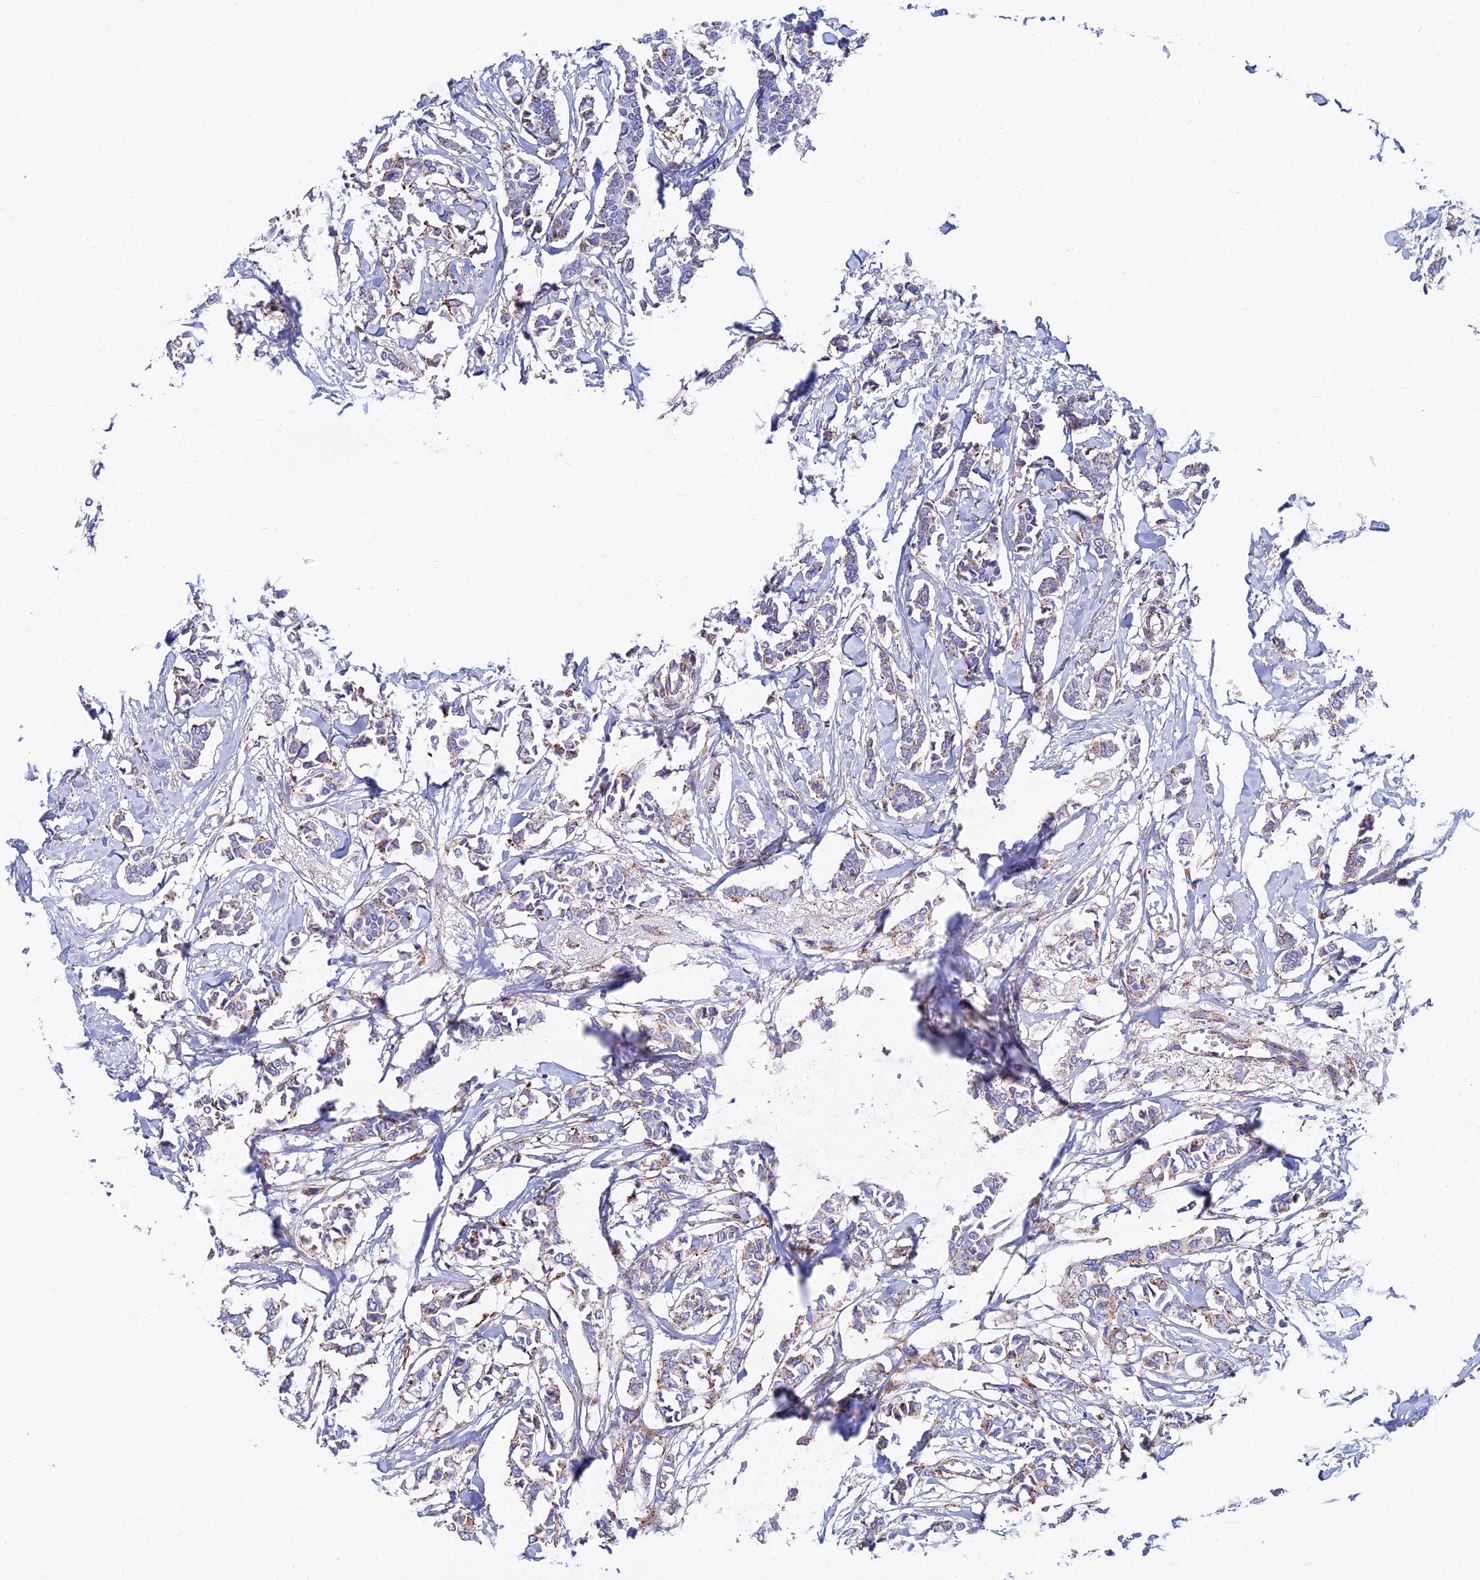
{"staining": {"intensity": "moderate", "quantity": "<25%", "location": "cytoplasmic/membranous"}, "tissue": "breast cancer", "cell_type": "Tumor cells", "image_type": "cancer", "snomed": [{"axis": "morphology", "description": "Duct carcinoma"}, {"axis": "topography", "description": "Breast"}], "caption": "The photomicrograph demonstrates a brown stain indicating the presence of a protein in the cytoplasmic/membranous of tumor cells in breast cancer (invasive ductal carcinoma). The staining was performed using DAB (3,3'-diaminobenzidine) to visualize the protein expression in brown, while the nuclei were stained in blue with hematoxylin (Magnification: 20x).", "gene": "SPNS1", "patient": {"sex": "female", "age": 41}}